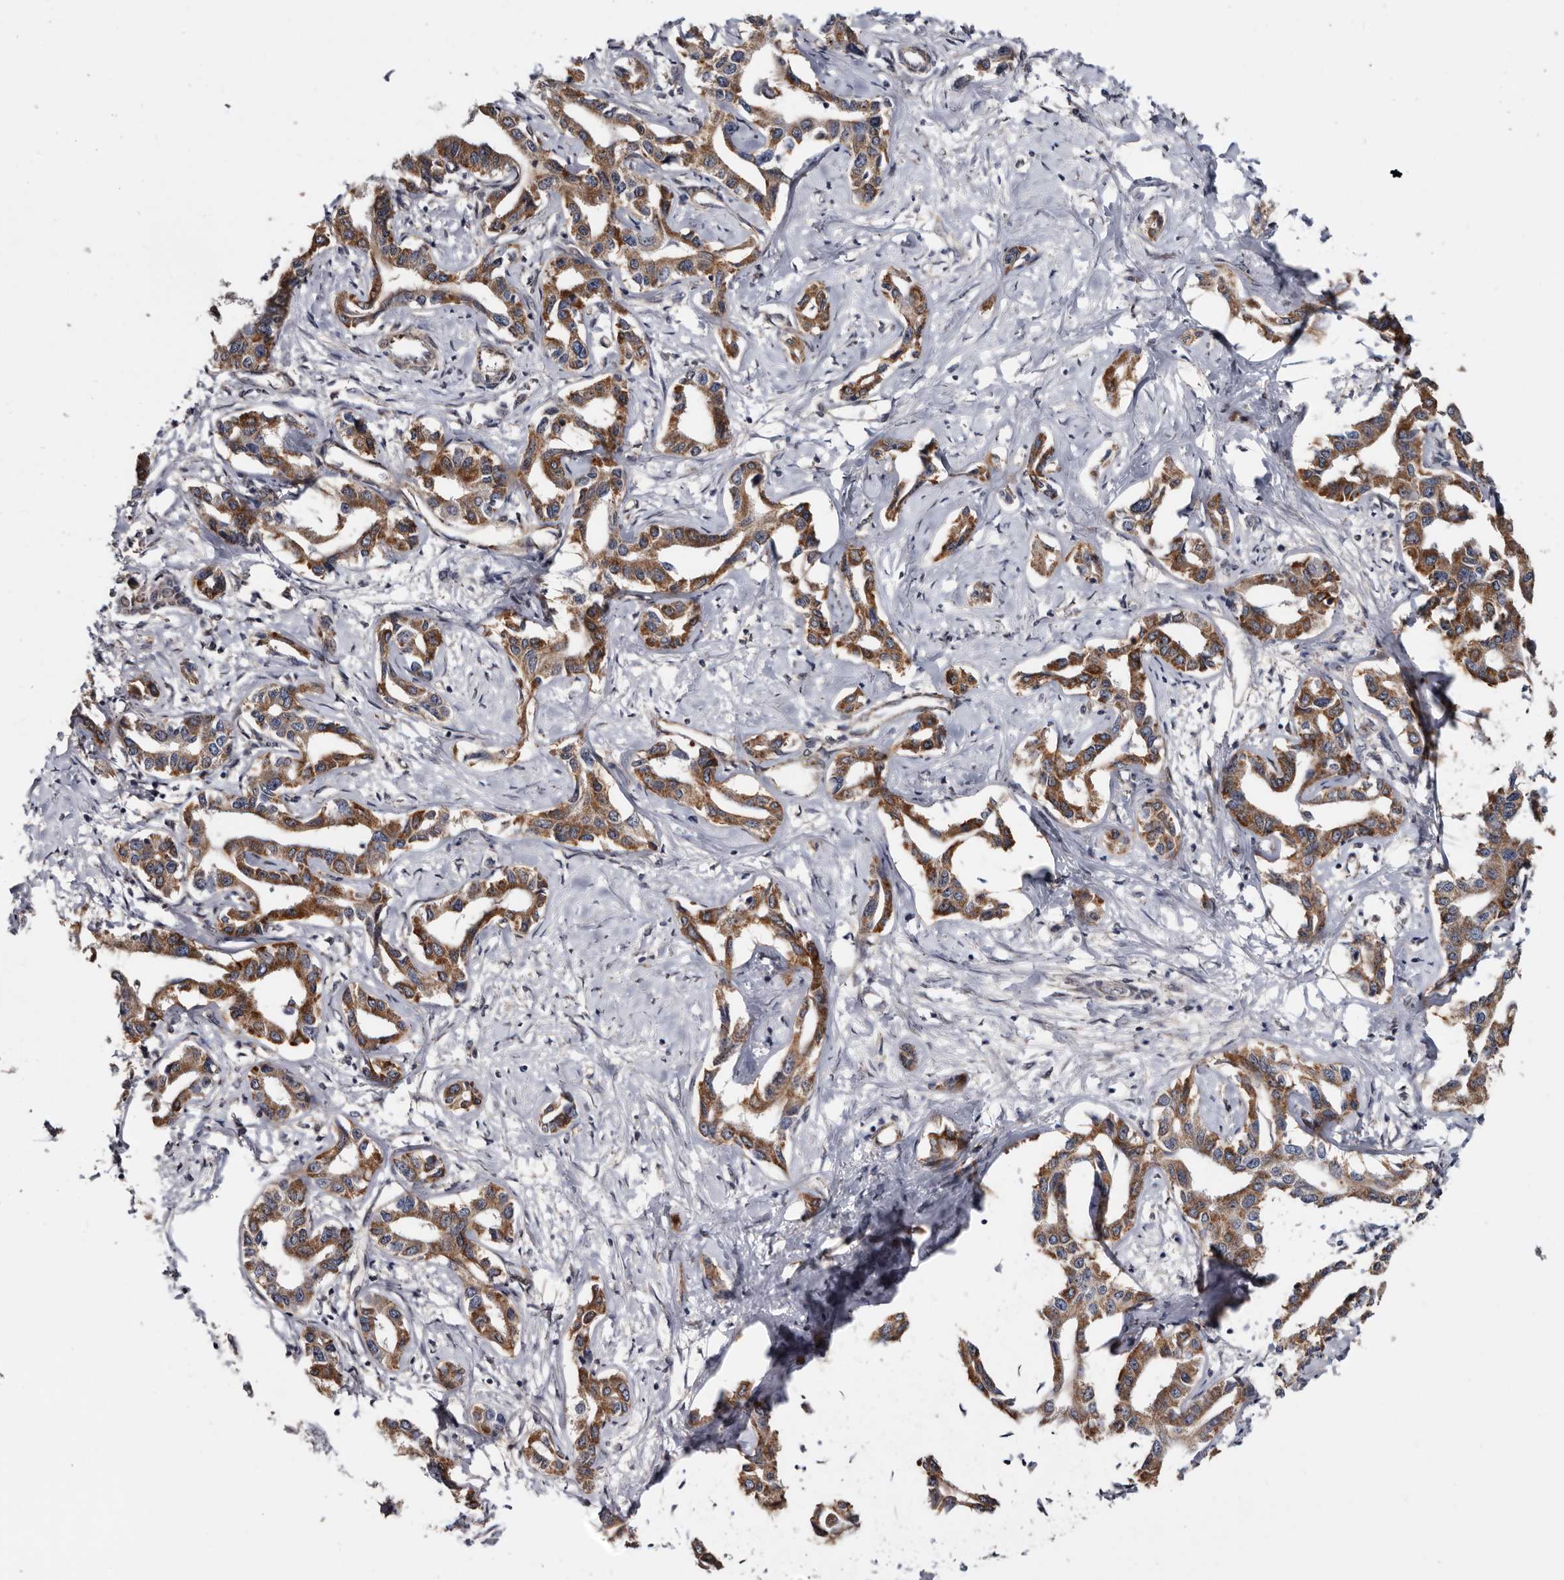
{"staining": {"intensity": "moderate", "quantity": ">75%", "location": "cytoplasmic/membranous"}, "tissue": "liver cancer", "cell_type": "Tumor cells", "image_type": "cancer", "snomed": [{"axis": "morphology", "description": "Cholangiocarcinoma"}, {"axis": "topography", "description": "Liver"}], "caption": "Immunohistochemical staining of liver cholangiocarcinoma shows medium levels of moderate cytoplasmic/membranous expression in about >75% of tumor cells.", "gene": "ARMCX2", "patient": {"sex": "male", "age": 59}}